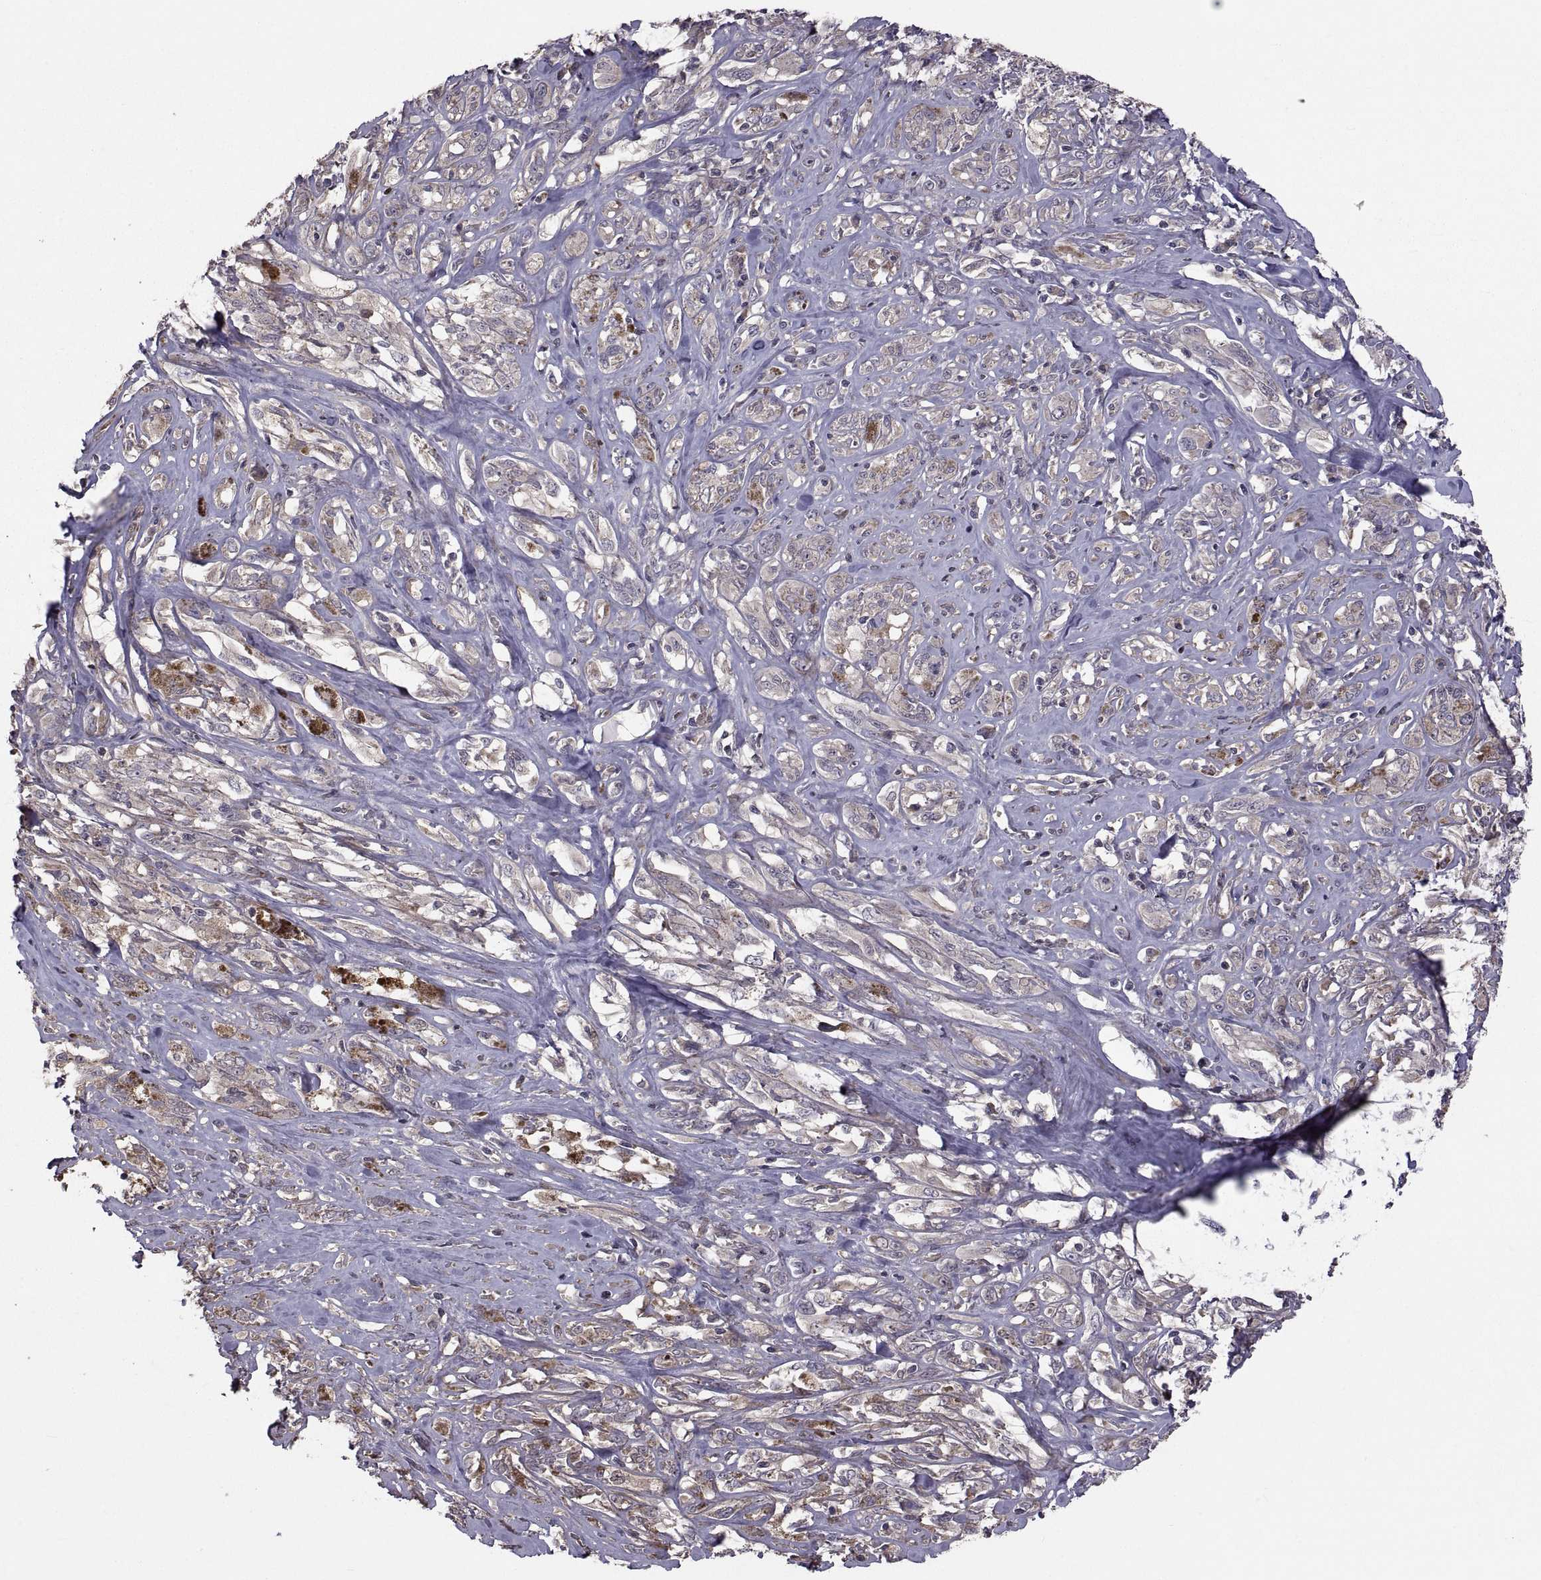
{"staining": {"intensity": "weak", "quantity": "<25%", "location": "cytoplasmic/membranous"}, "tissue": "melanoma", "cell_type": "Tumor cells", "image_type": "cancer", "snomed": [{"axis": "morphology", "description": "Malignant melanoma, NOS"}, {"axis": "topography", "description": "Skin"}], "caption": "A micrograph of melanoma stained for a protein exhibits no brown staining in tumor cells.", "gene": "PMM2", "patient": {"sex": "female", "age": 91}}